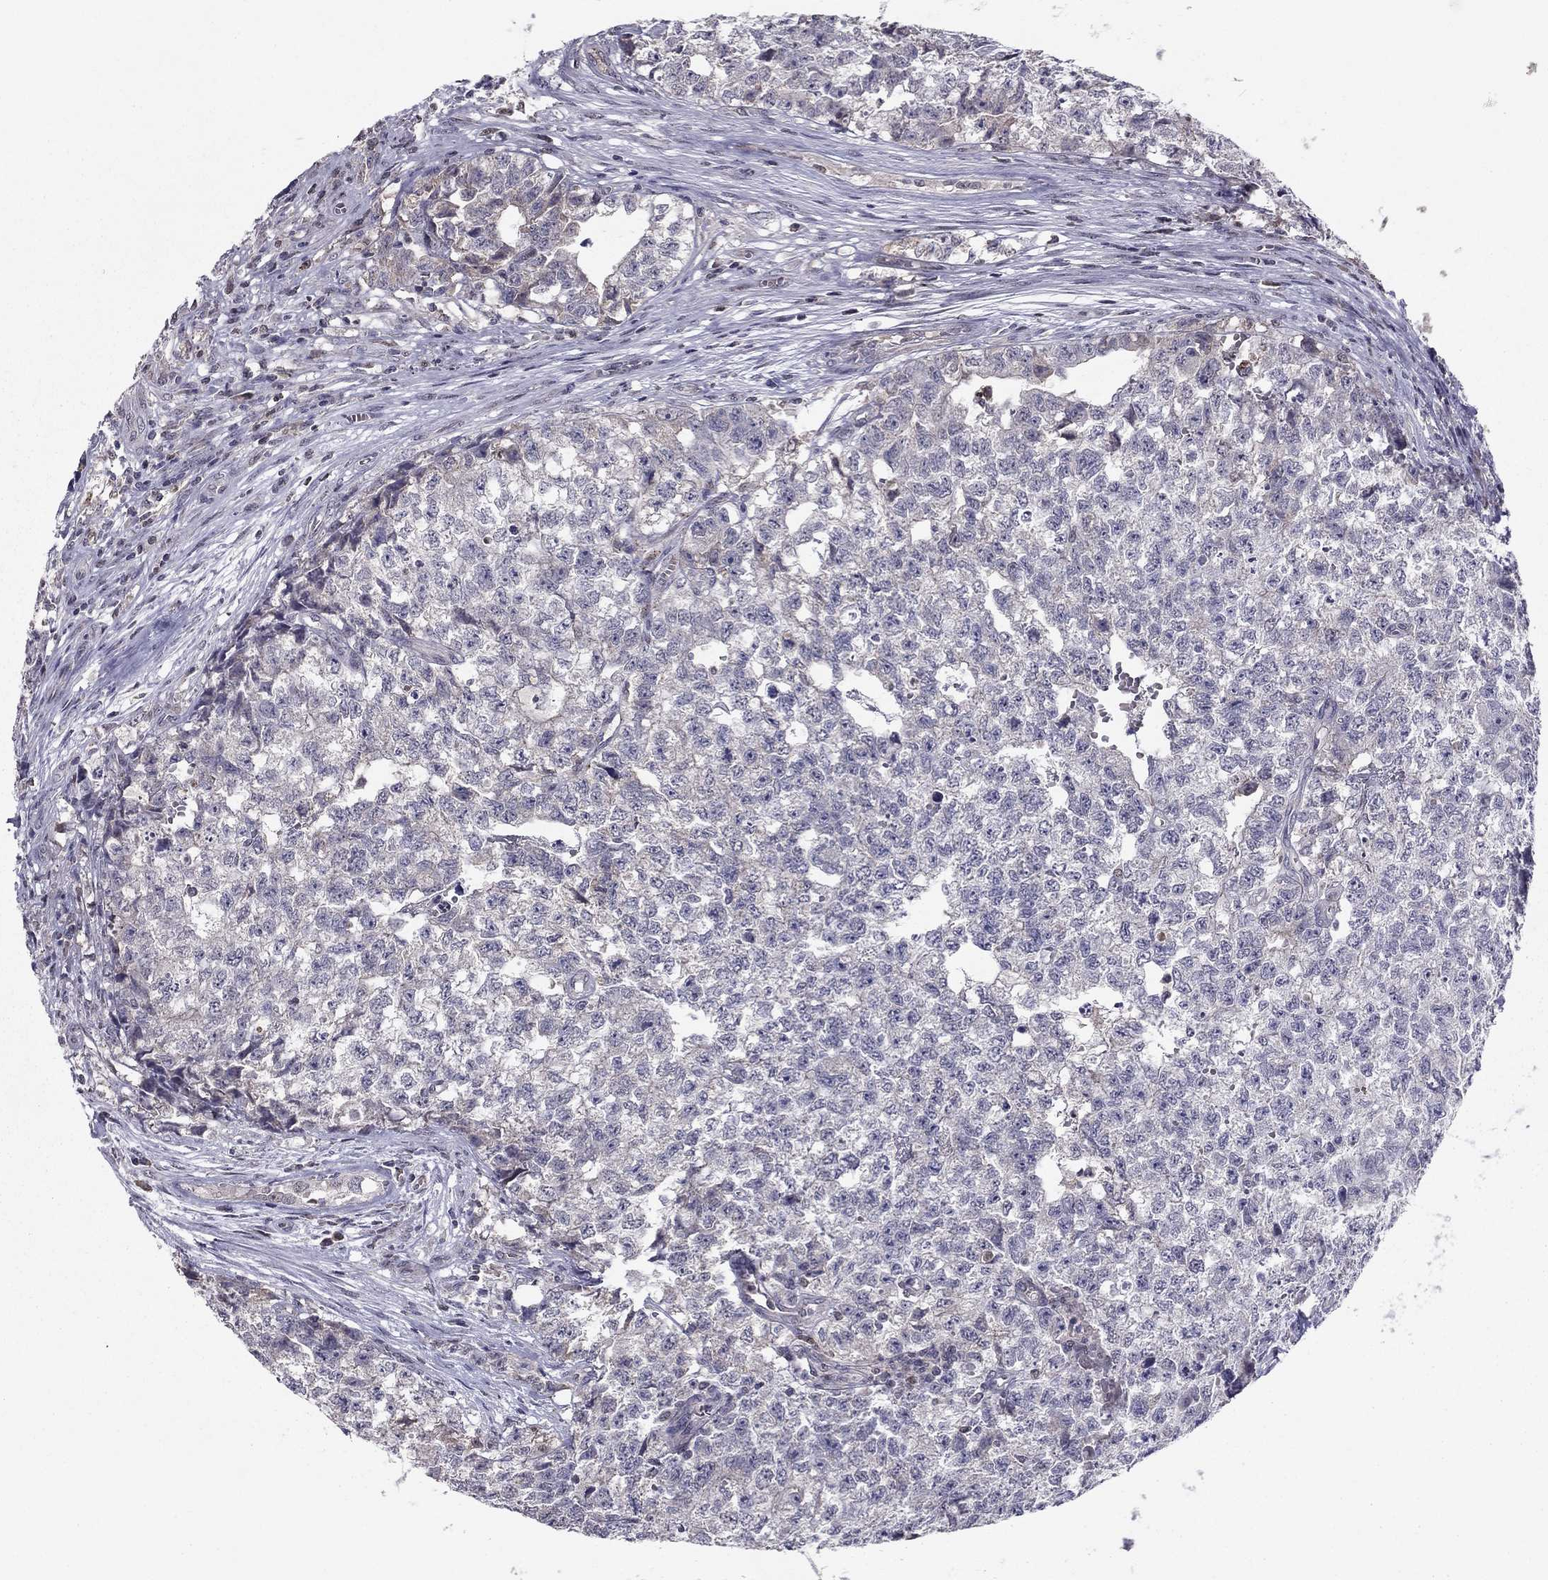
{"staining": {"intensity": "negative", "quantity": "none", "location": "none"}, "tissue": "testis cancer", "cell_type": "Tumor cells", "image_type": "cancer", "snomed": [{"axis": "morphology", "description": "Seminoma, NOS"}, {"axis": "morphology", "description": "Carcinoma, Embryonal, NOS"}, {"axis": "topography", "description": "Testis"}], "caption": "Protein analysis of testis cancer (seminoma) displays no significant staining in tumor cells.", "gene": "HCN1", "patient": {"sex": "male", "age": 22}}